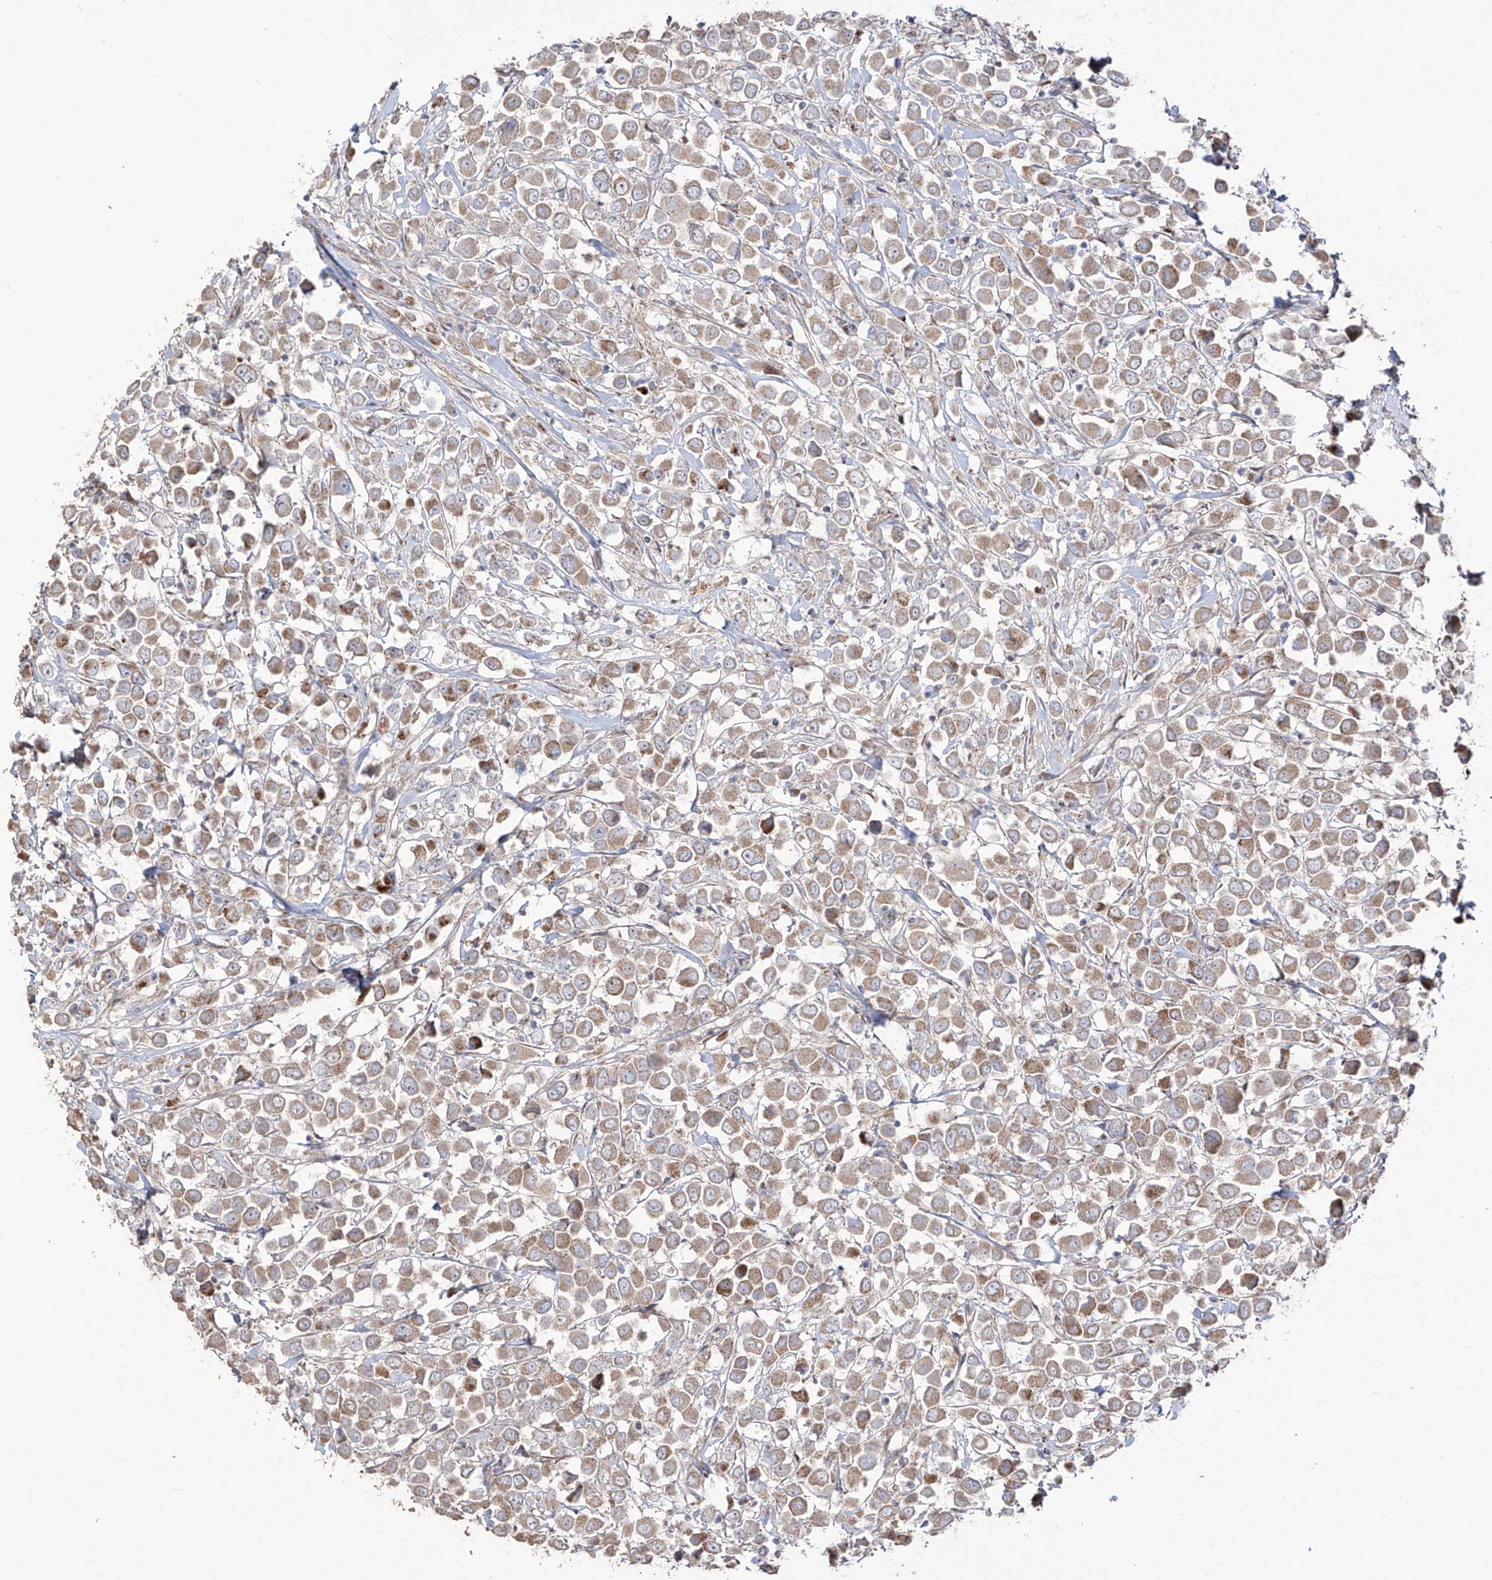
{"staining": {"intensity": "weak", "quantity": ">75%", "location": "cytoplasmic/membranous"}, "tissue": "breast cancer", "cell_type": "Tumor cells", "image_type": "cancer", "snomed": [{"axis": "morphology", "description": "Duct carcinoma"}, {"axis": "topography", "description": "Breast"}], "caption": "The image displays immunohistochemical staining of breast invasive ductal carcinoma. There is weak cytoplasmic/membranous positivity is identified in approximately >75% of tumor cells.", "gene": "YKT6", "patient": {"sex": "female", "age": 61}}